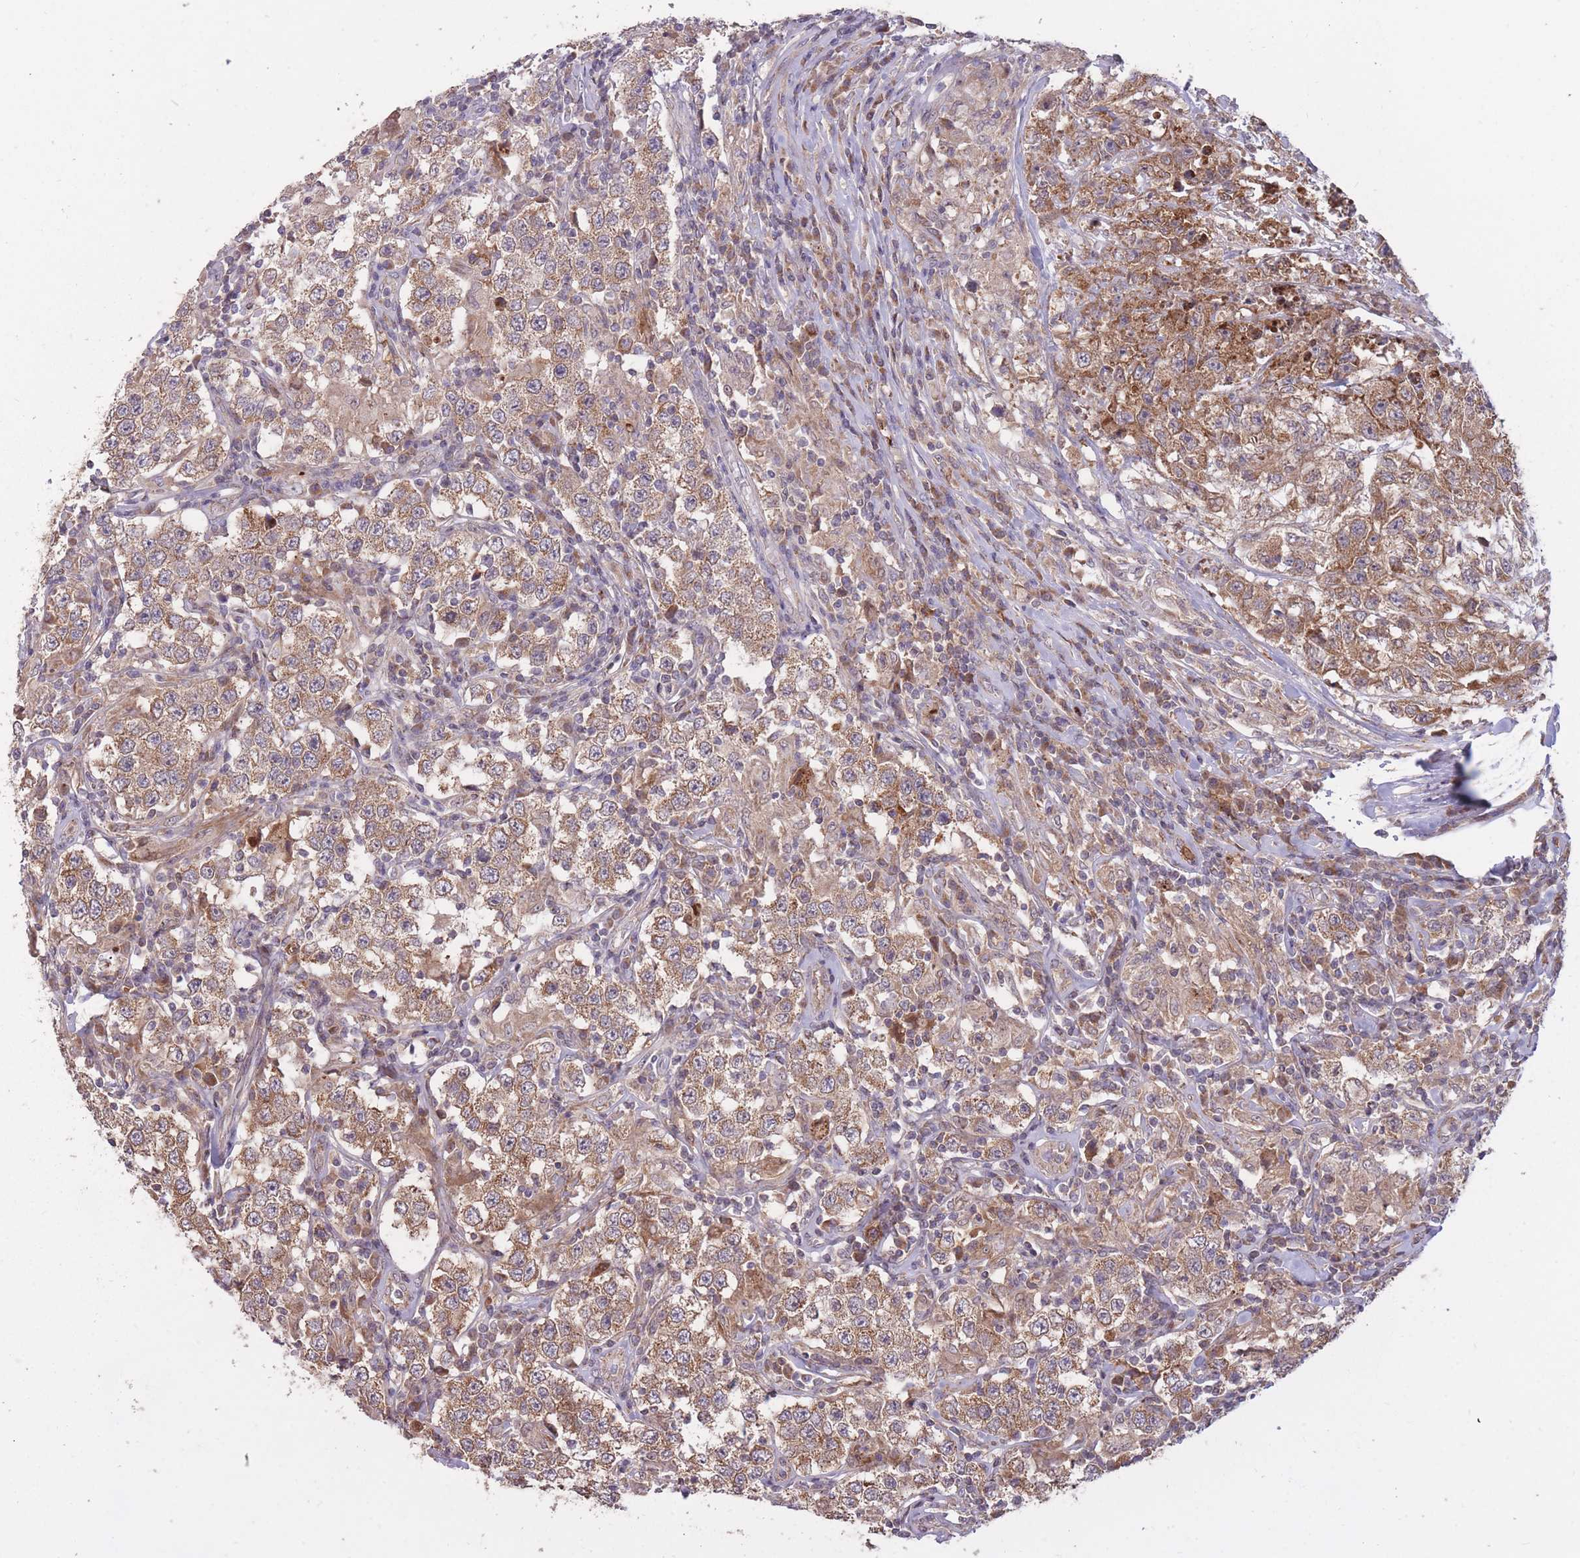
{"staining": {"intensity": "moderate", "quantity": ">75%", "location": "cytoplasmic/membranous"}, "tissue": "testis cancer", "cell_type": "Tumor cells", "image_type": "cancer", "snomed": [{"axis": "morphology", "description": "Seminoma, NOS"}, {"axis": "morphology", "description": "Carcinoma, Embryonal, NOS"}, {"axis": "topography", "description": "Testis"}], "caption": "Testis cancer was stained to show a protein in brown. There is medium levels of moderate cytoplasmic/membranous expression in about >75% of tumor cells. (DAB (3,3'-diaminobenzidine) IHC with brightfield microscopy, high magnification).", "gene": "IGF2BP2", "patient": {"sex": "male", "age": 41}}